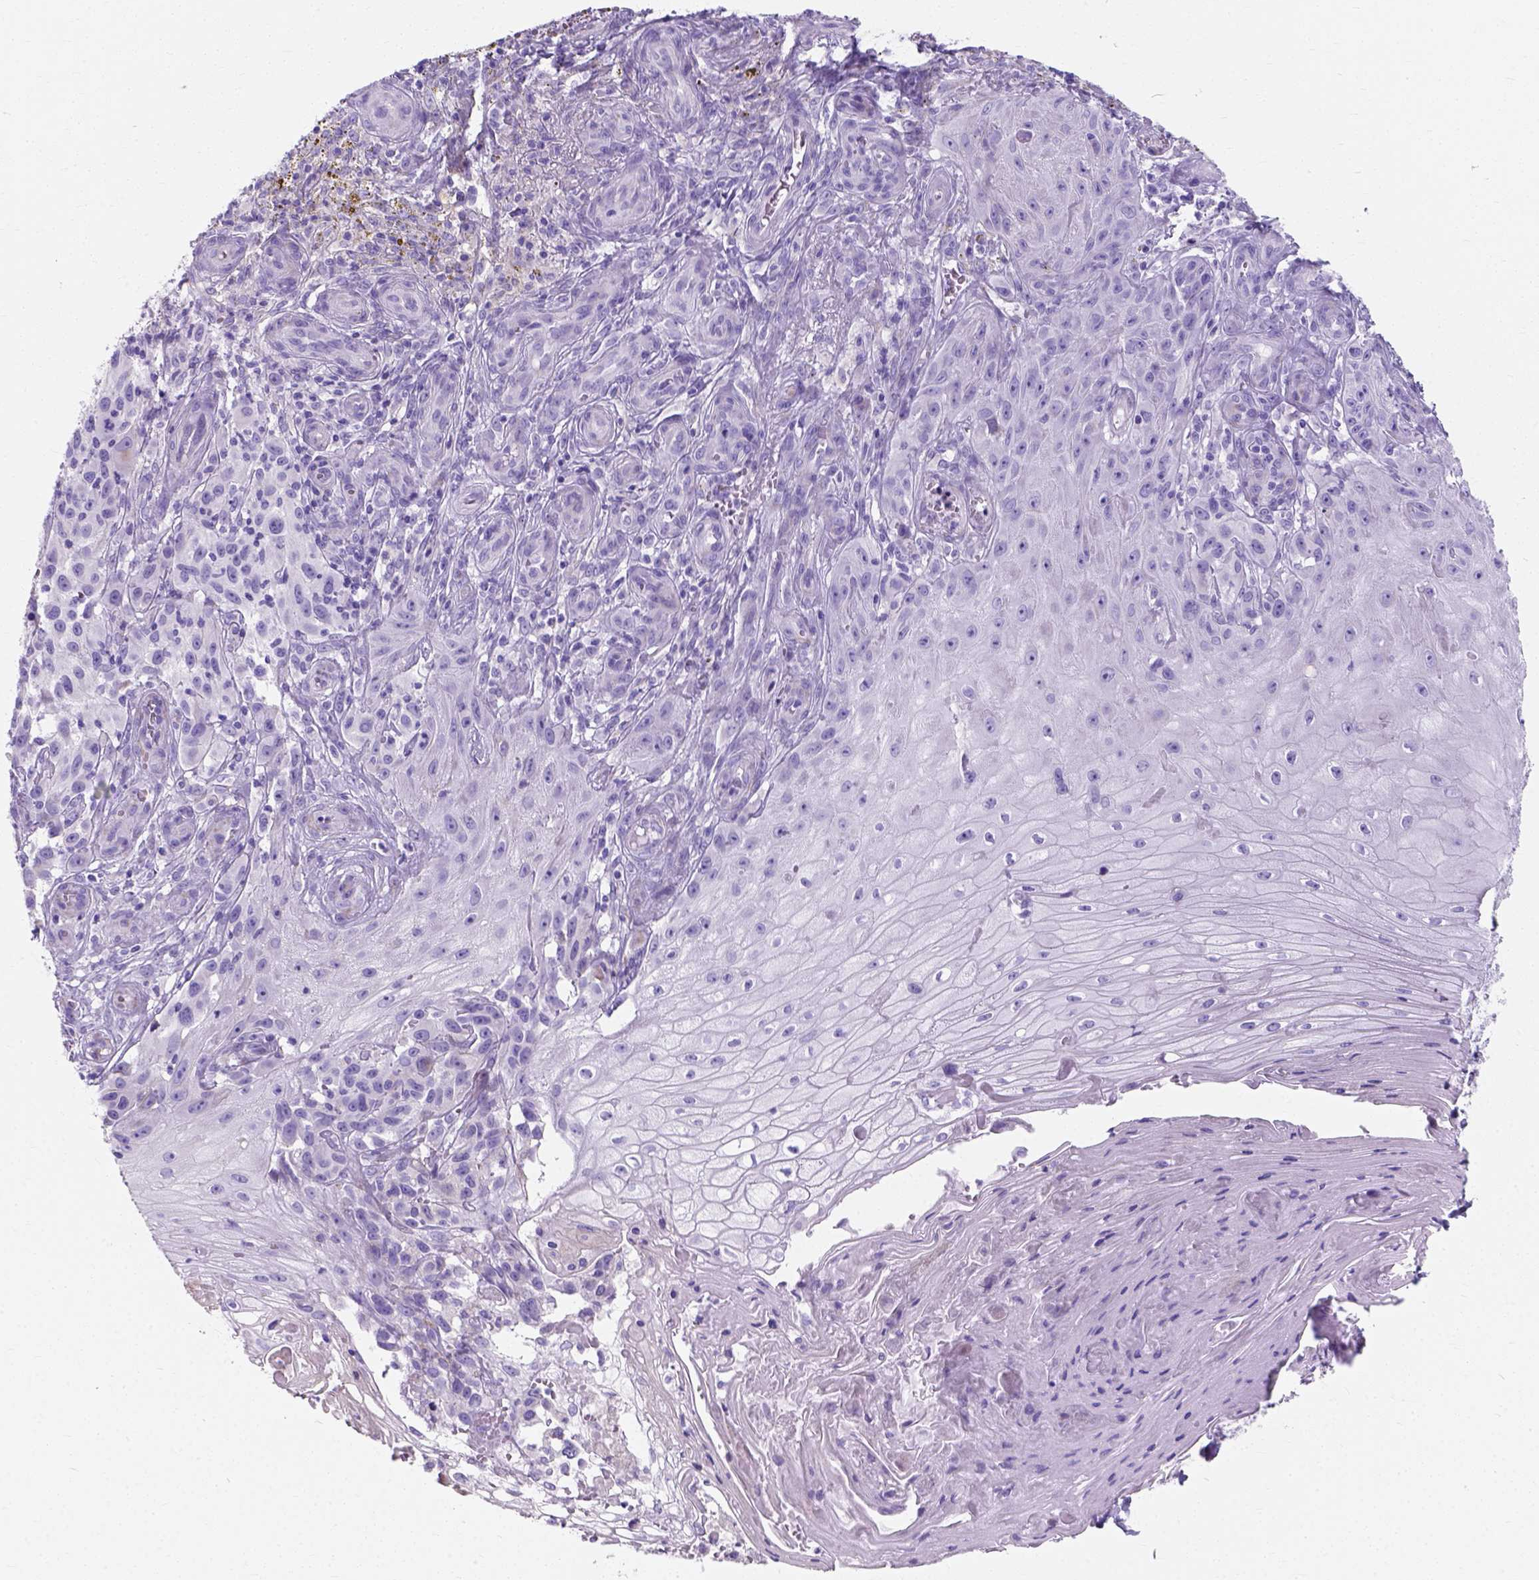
{"staining": {"intensity": "negative", "quantity": "none", "location": "none"}, "tissue": "melanoma", "cell_type": "Tumor cells", "image_type": "cancer", "snomed": [{"axis": "morphology", "description": "Malignant melanoma, NOS"}, {"axis": "topography", "description": "Skin"}], "caption": "Immunohistochemistry (IHC) of human malignant melanoma demonstrates no positivity in tumor cells. (DAB (3,3'-diaminobenzidine) IHC visualized using brightfield microscopy, high magnification).", "gene": "MYH15", "patient": {"sex": "female", "age": 53}}